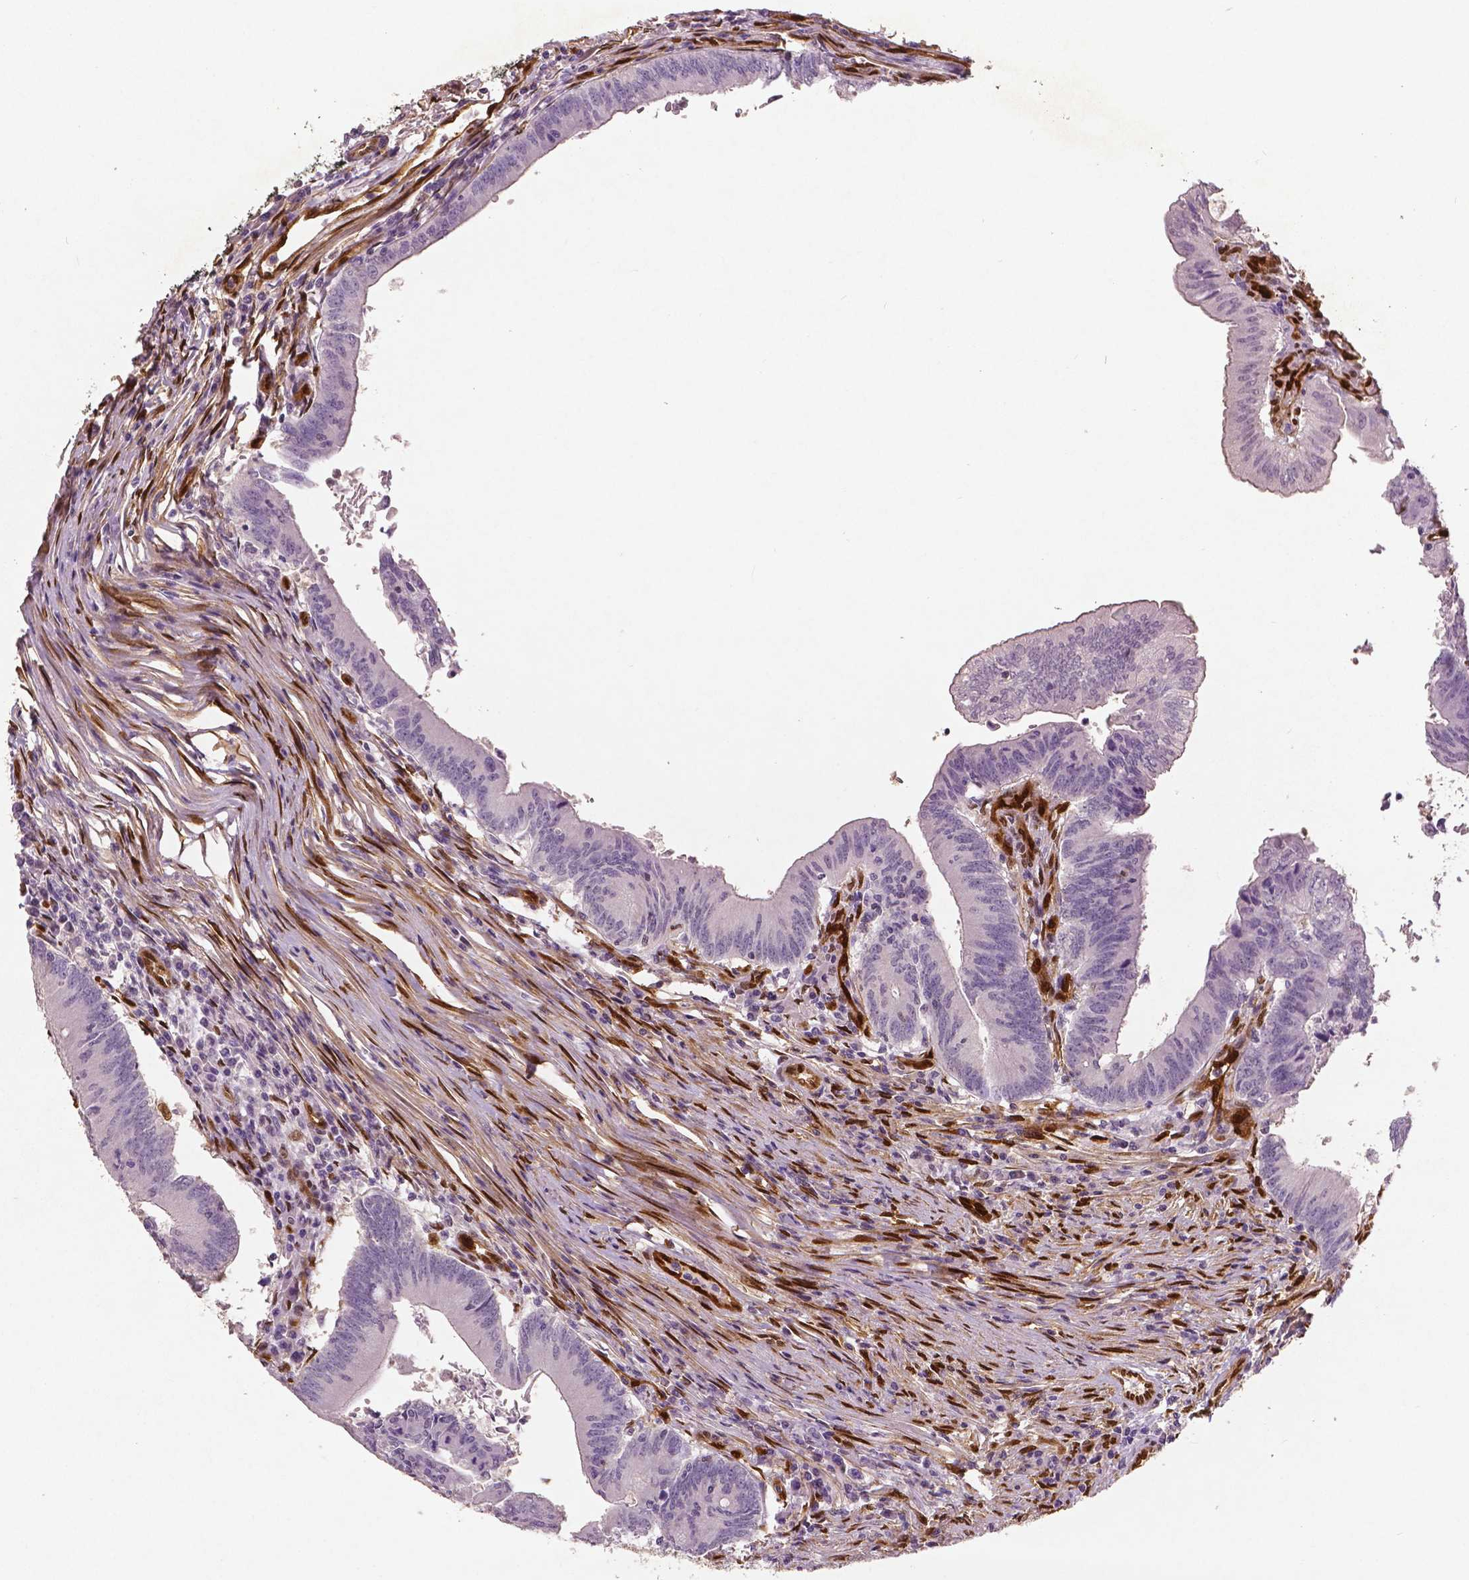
{"staining": {"intensity": "negative", "quantity": "none", "location": "none"}, "tissue": "colorectal cancer", "cell_type": "Tumor cells", "image_type": "cancer", "snomed": [{"axis": "morphology", "description": "Adenocarcinoma, NOS"}, {"axis": "topography", "description": "Colon"}], "caption": "Tumor cells show no significant expression in colorectal cancer (adenocarcinoma).", "gene": "WWTR1", "patient": {"sex": "female", "age": 70}}